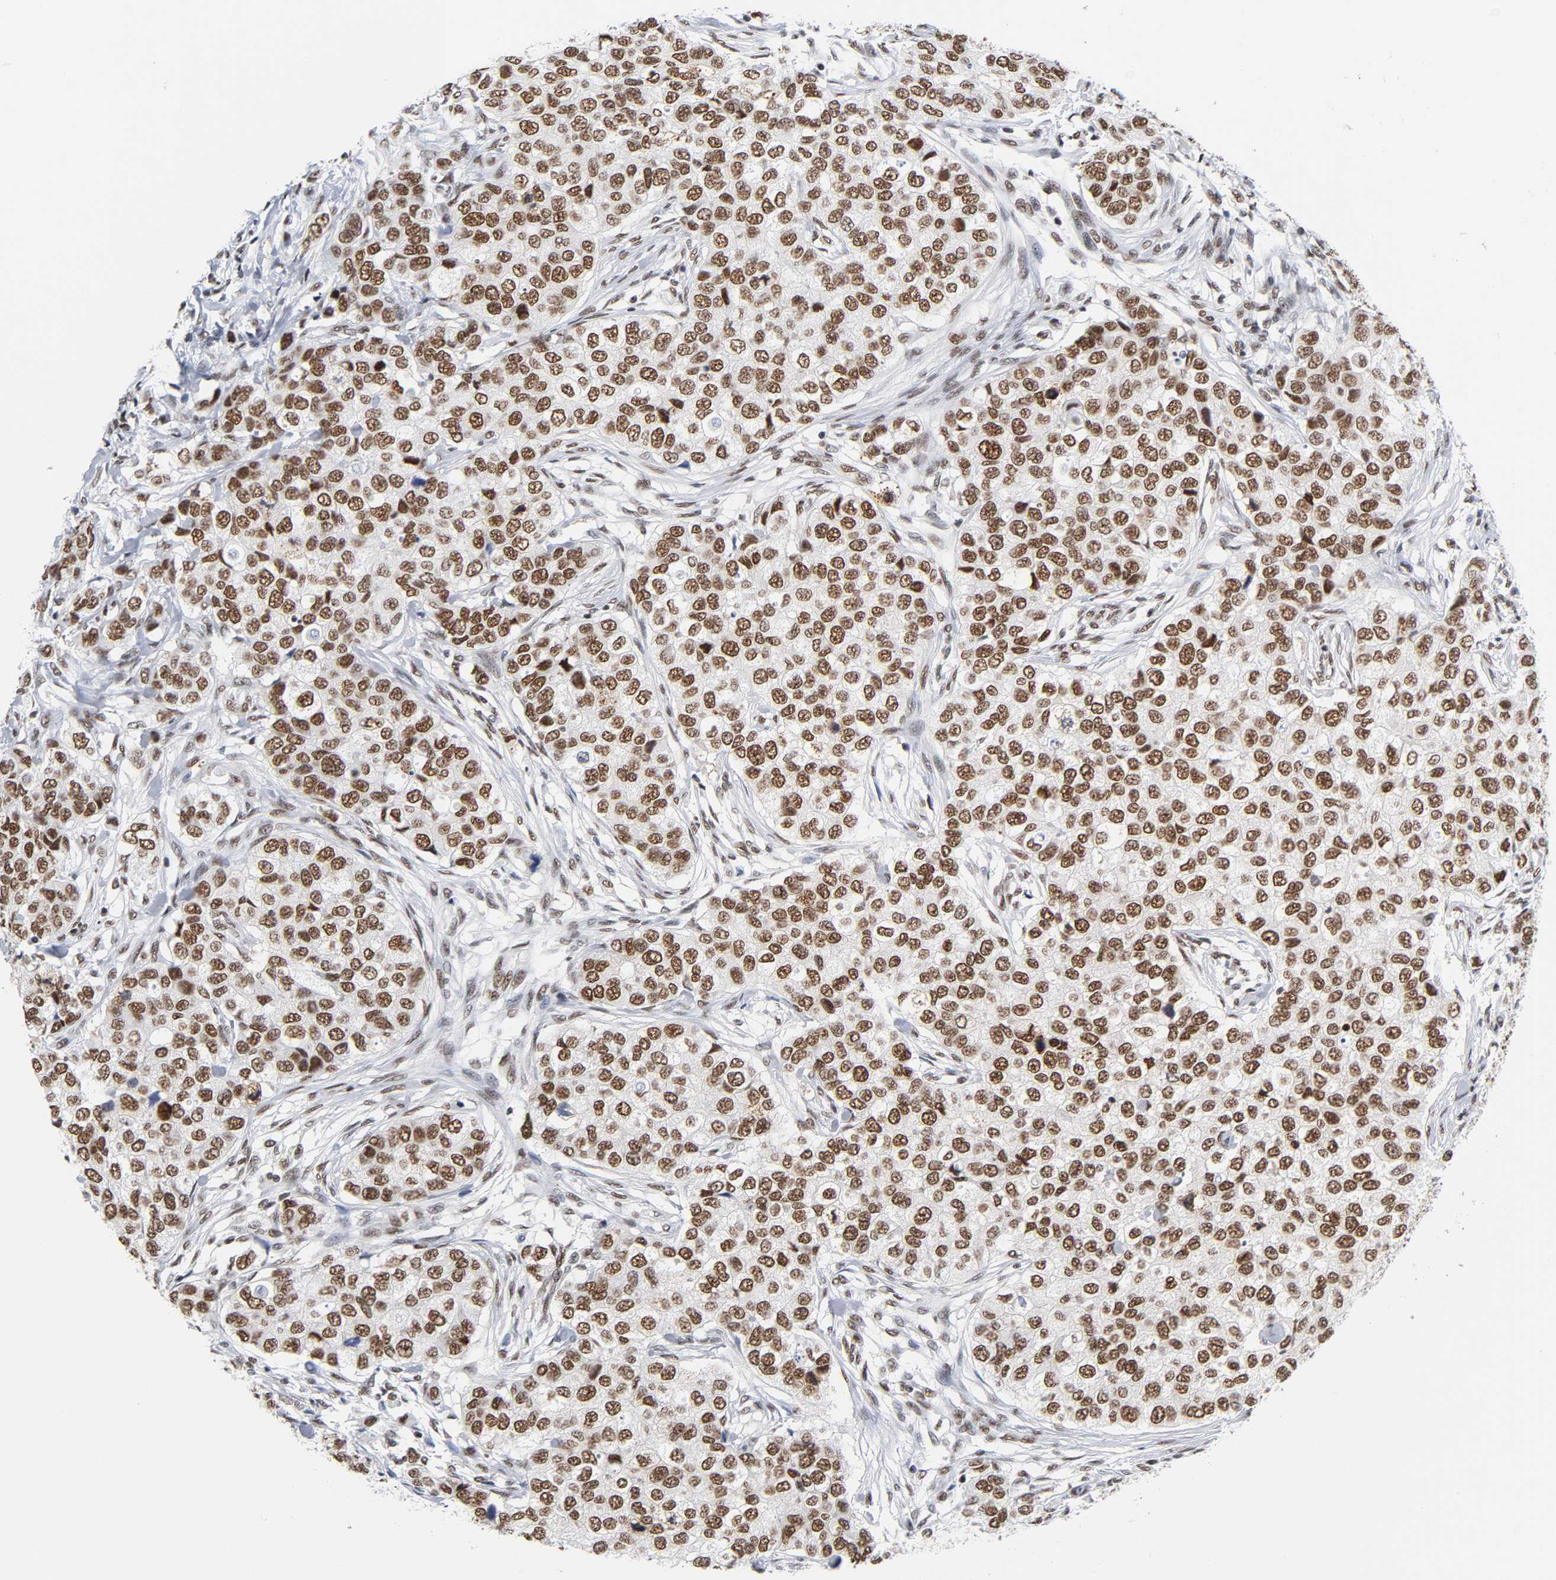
{"staining": {"intensity": "strong", "quantity": ">75%", "location": "cytoplasmic/membranous,nuclear"}, "tissue": "breast cancer", "cell_type": "Tumor cells", "image_type": "cancer", "snomed": [{"axis": "morphology", "description": "Normal tissue, NOS"}, {"axis": "morphology", "description": "Duct carcinoma"}, {"axis": "topography", "description": "Breast"}], "caption": "Infiltrating ductal carcinoma (breast) stained for a protein displays strong cytoplasmic/membranous and nuclear positivity in tumor cells.", "gene": "CSTF2", "patient": {"sex": "female", "age": 49}}